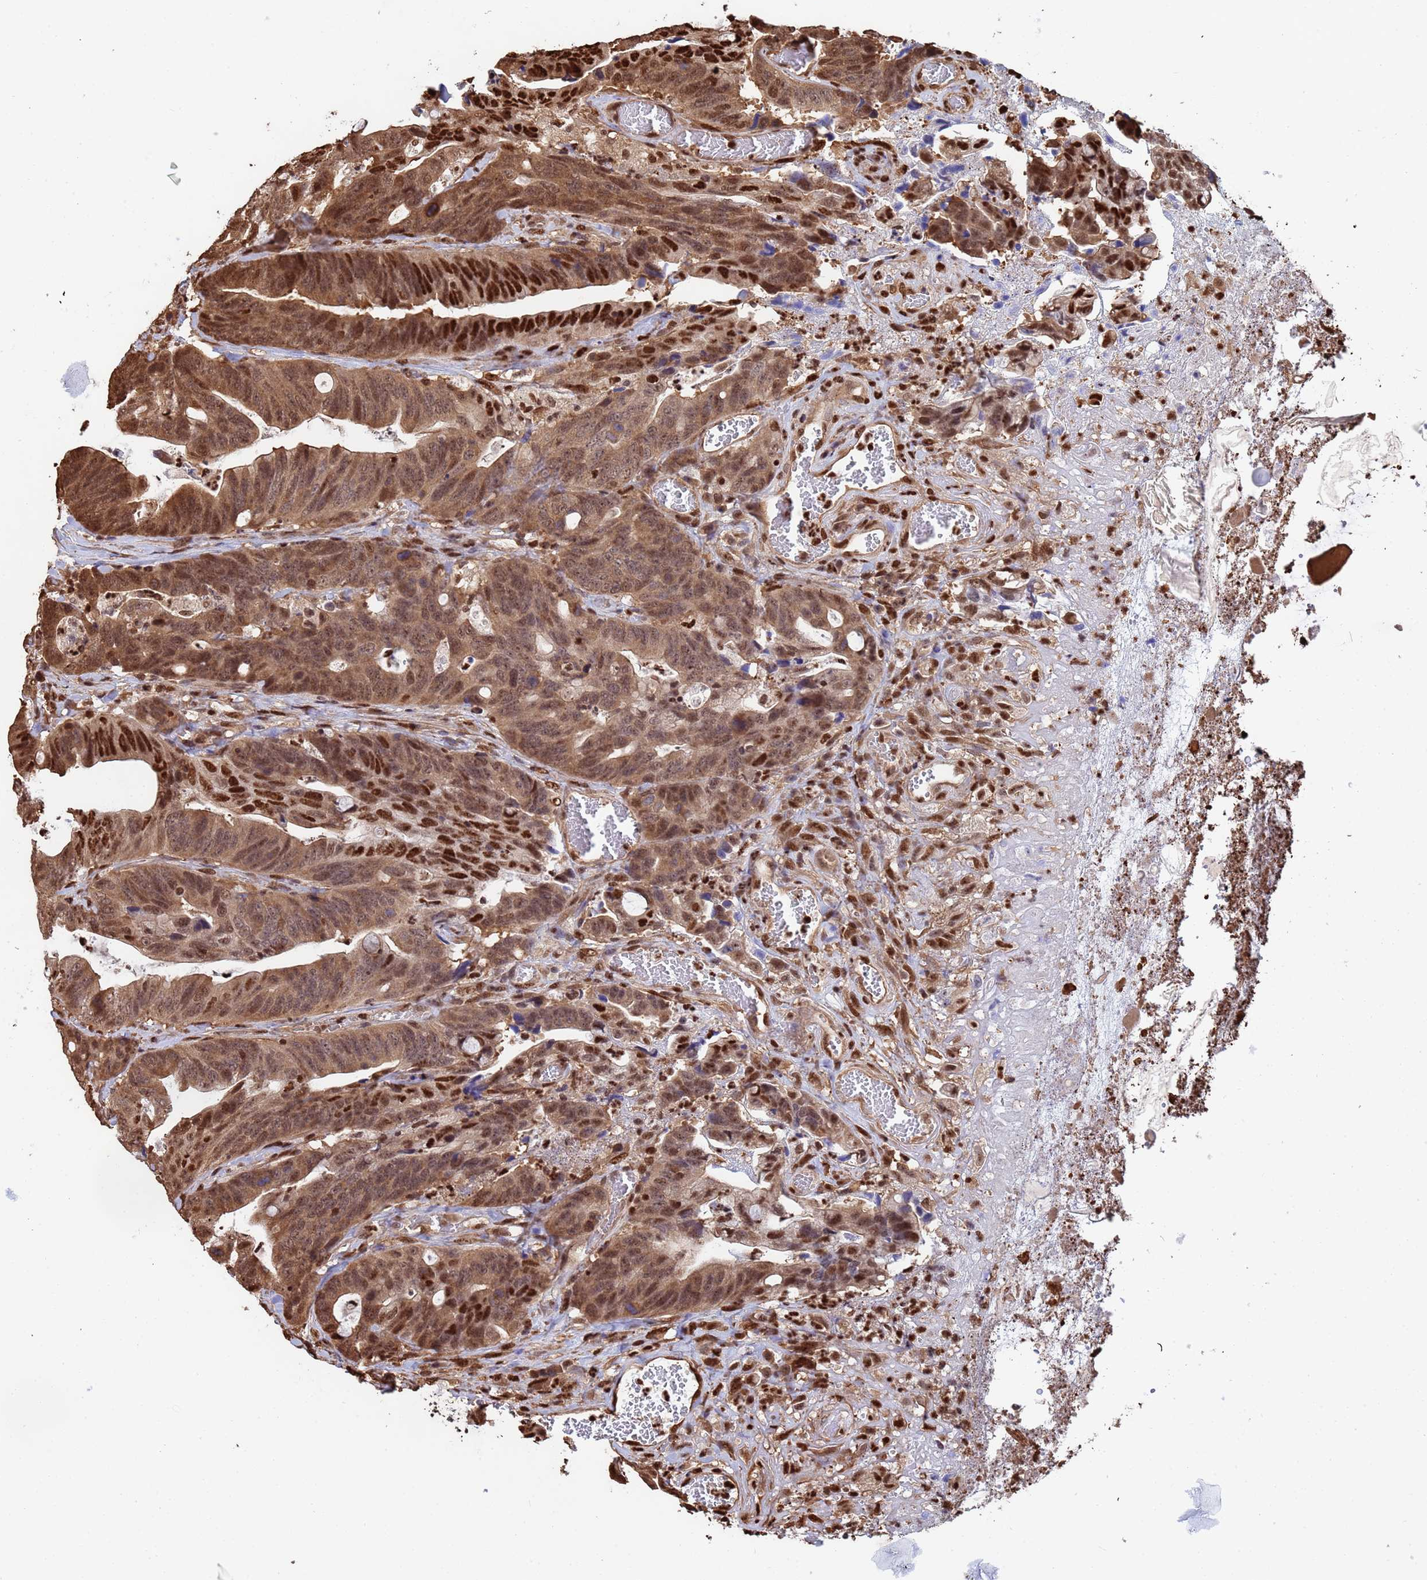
{"staining": {"intensity": "moderate", "quantity": ">75%", "location": "cytoplasmic/membranous,nuclear"}, "tissue": "colorectal cancer", "cell_type": "Tumor cells", "image_type": "cancer", "snomed": [{"axis": "morphology", "description": "Adenocarcinoma, NOS"}, {"axis": "topography", "description": "Colon"}], "caption": "The photomicrograph displays immunohistochemical staining of colorectal cancer (adenocarcinoma). There is moderate cytoplasmic/membranous and nuclear expression is seen in approximately >75% of tumor cells. (DAB IHC with brightfield microscopy, high magnification).", "gene": "SUMO4", "patient": {"sex": "female", "age": 82}}